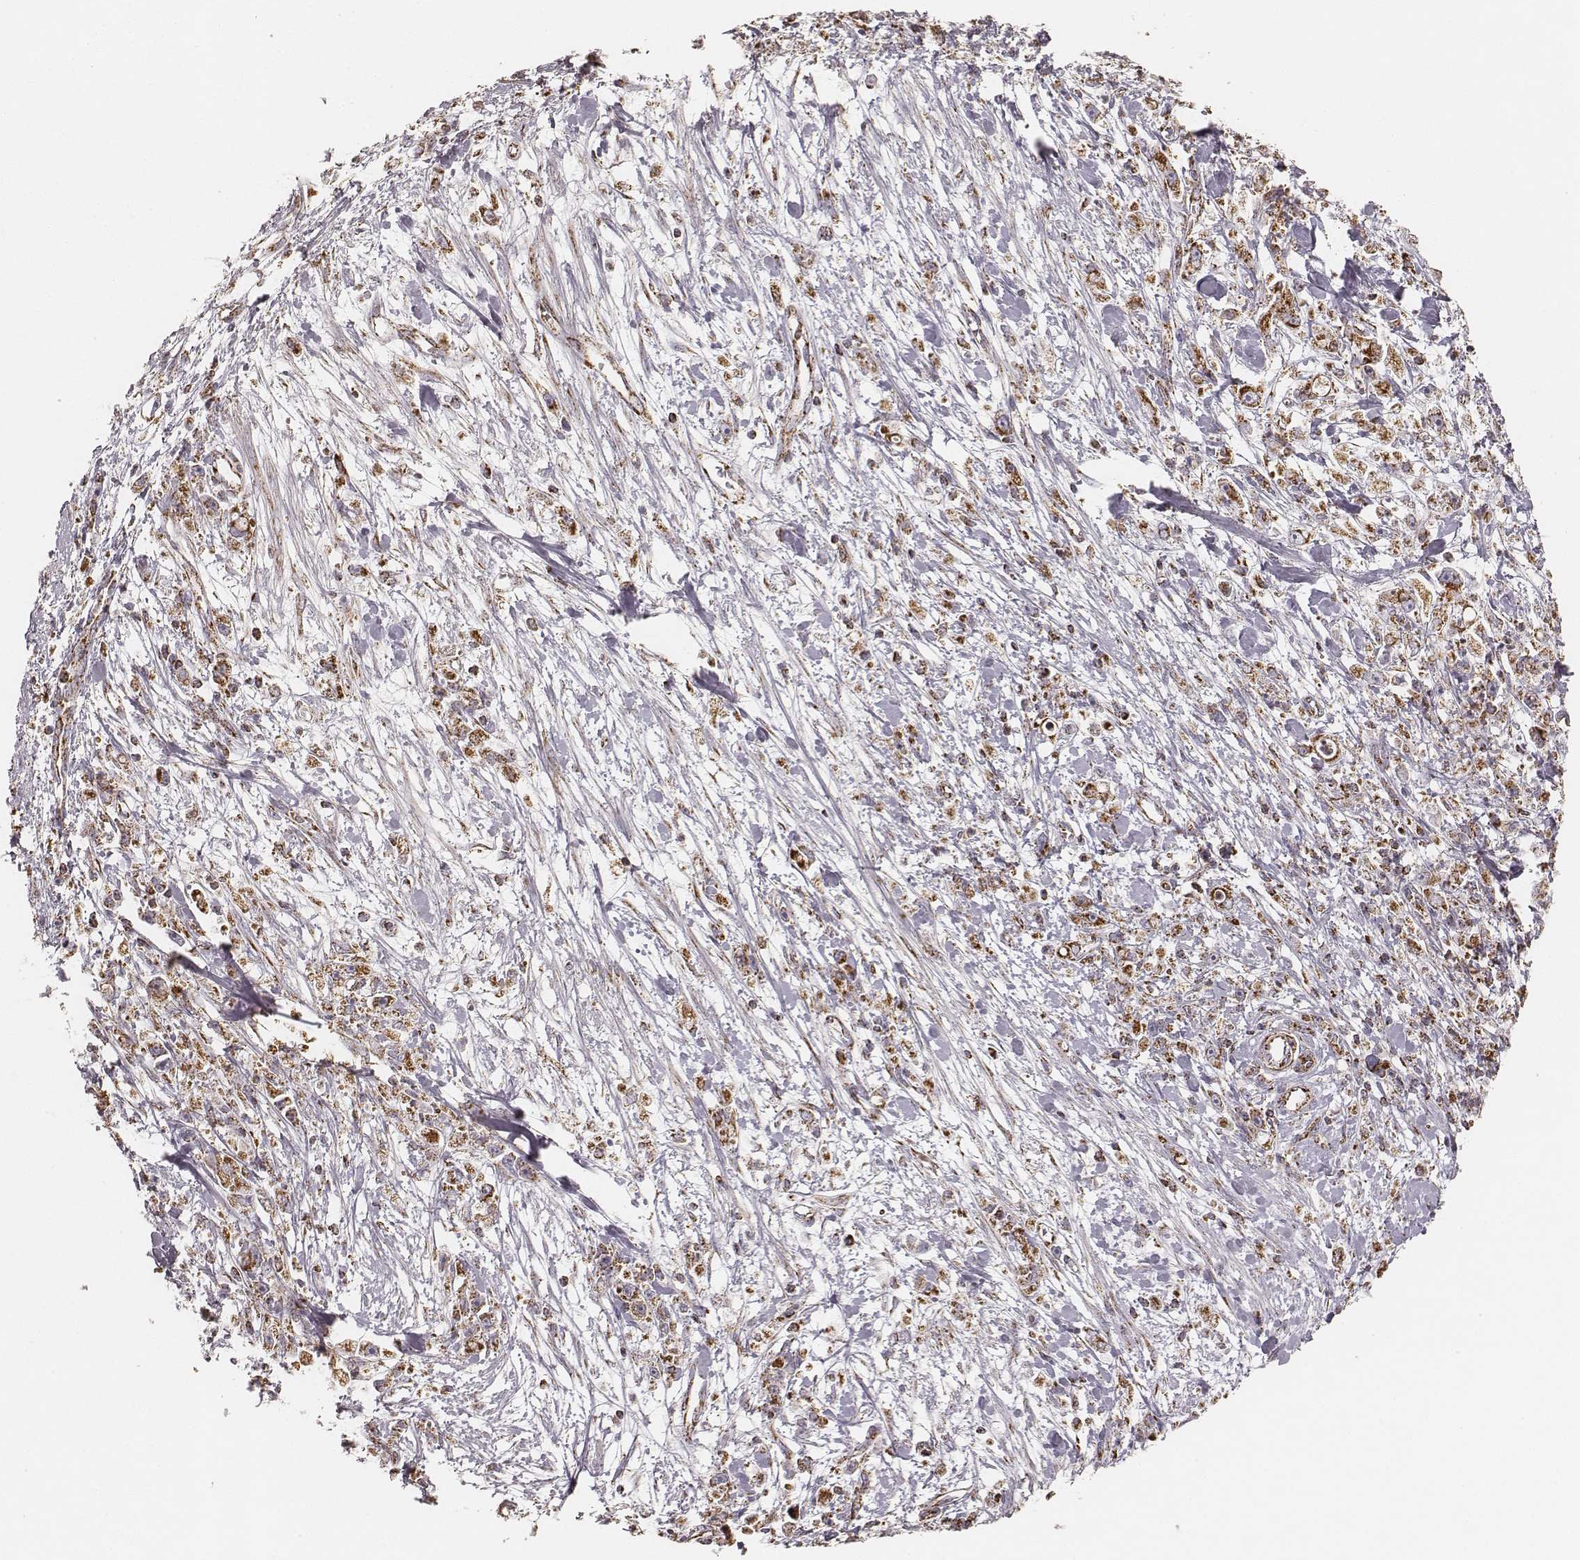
{"staining": {"intensity": "strong", "quantity": ">75%", "location": "cytoplasmic/membranous"}, "tissue": "stomach cancer", "cell_type": "Tumor cells", "image_type": "cancer", "snomed": [{"axis": "morphology", "description": "Adenocarcinoma, NOS"}, {"axis": "topography", "description": "Stomach"}], "caption": "High-power microscopy captured an immunohistochemistry micrograph of stomach cancer (adenocarcinoma), revealing strong cytoplasmic/membranous positivity in about >75% of tumor cells.", "gene": "CS", "patient": {"sex": "female", "age": 59}}